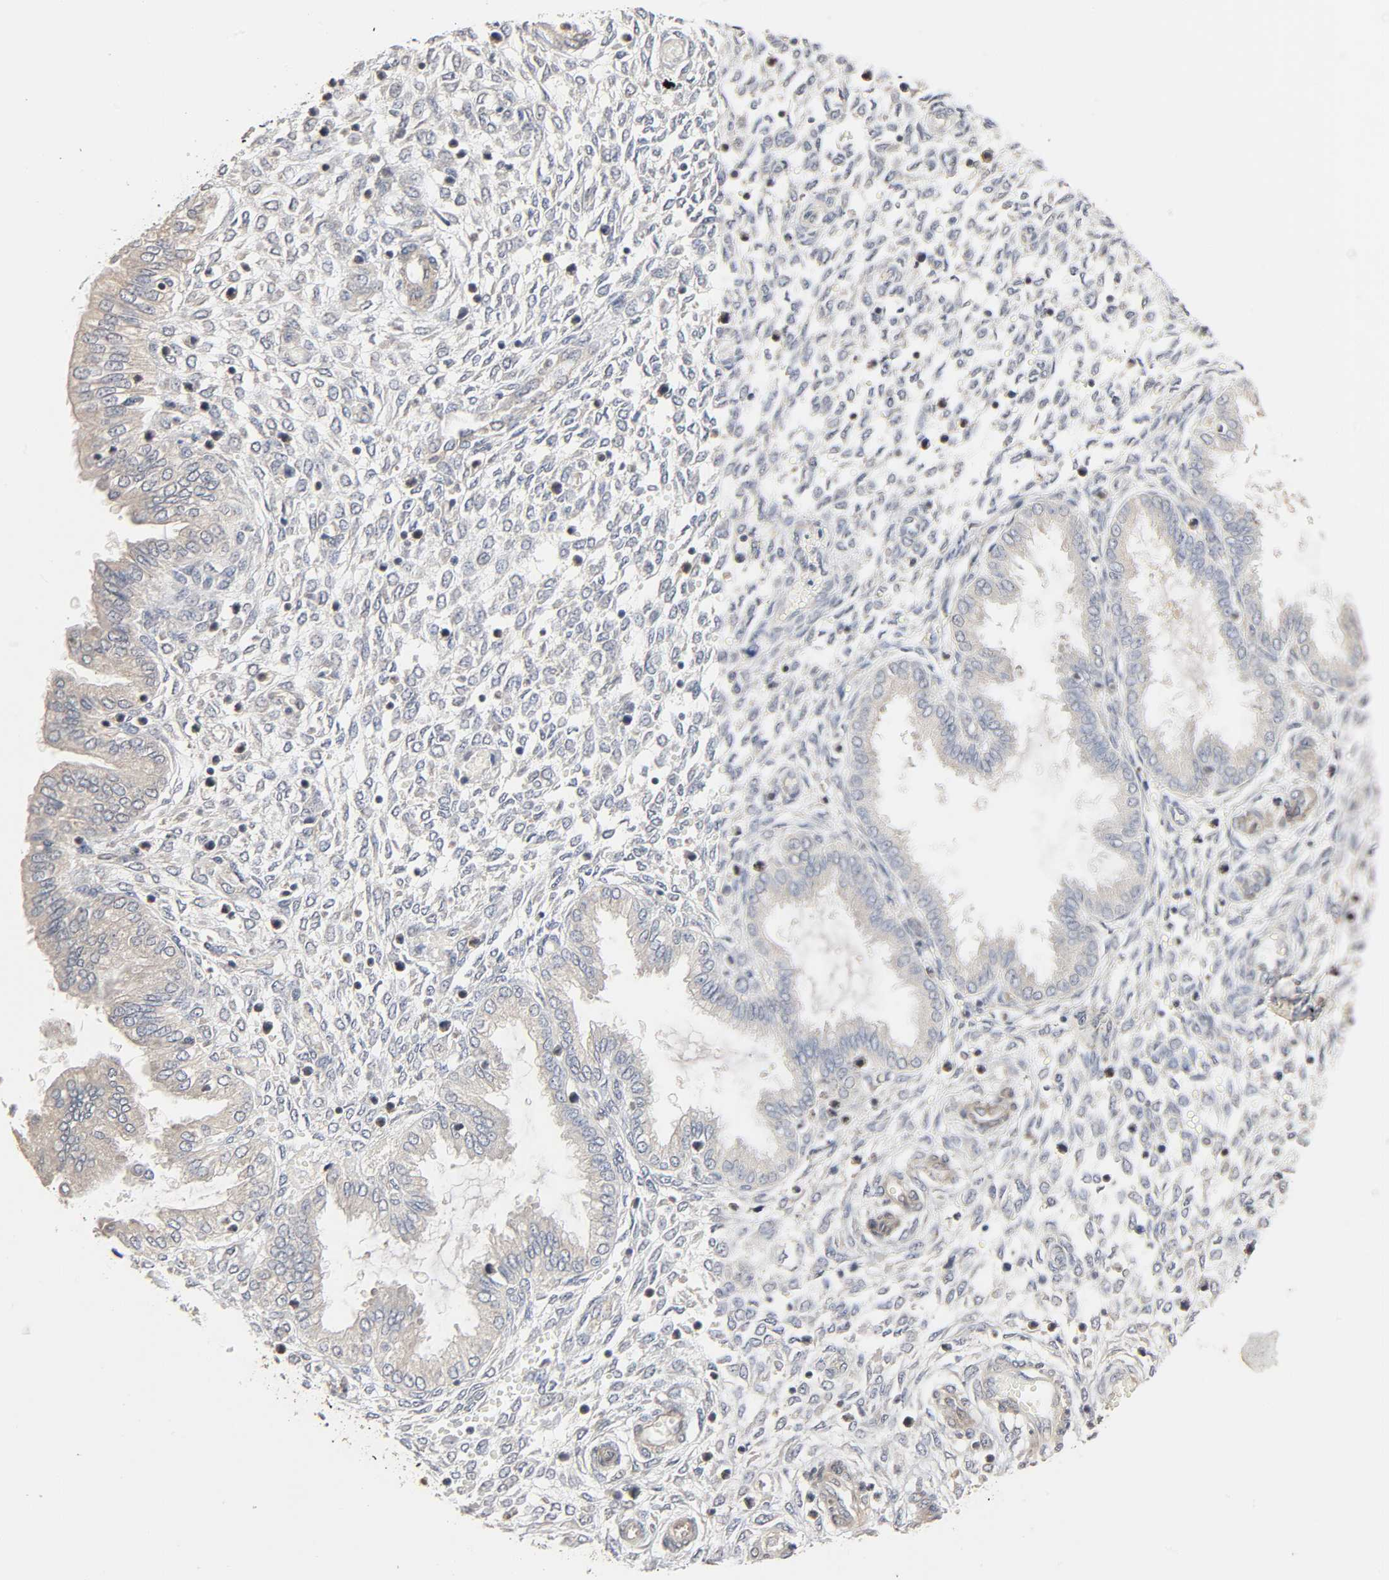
{"staining": {"intensity": "moderate", "quantity": "25%-75%", "location": "cytoplasmic/membranous"}, "tissue": "endometrium", "cell_type": "Cells in endometrial stroma", "image_type": "normal", "snomed": [{"axis": "morphology", "description": "Normal tissue, NOS"}, {"axis": "topography", "description": "Endometrium"}], "caption": "Protein staining by immunohistochemistry (IHC) demonstrates moderate cytoplasmic/membranous positivity in about 25%-75% of cells in endometrial stroma in unremarkable endometrium.", "gene": "NEMF", "patient": {"sex": "female", "age": 33}}